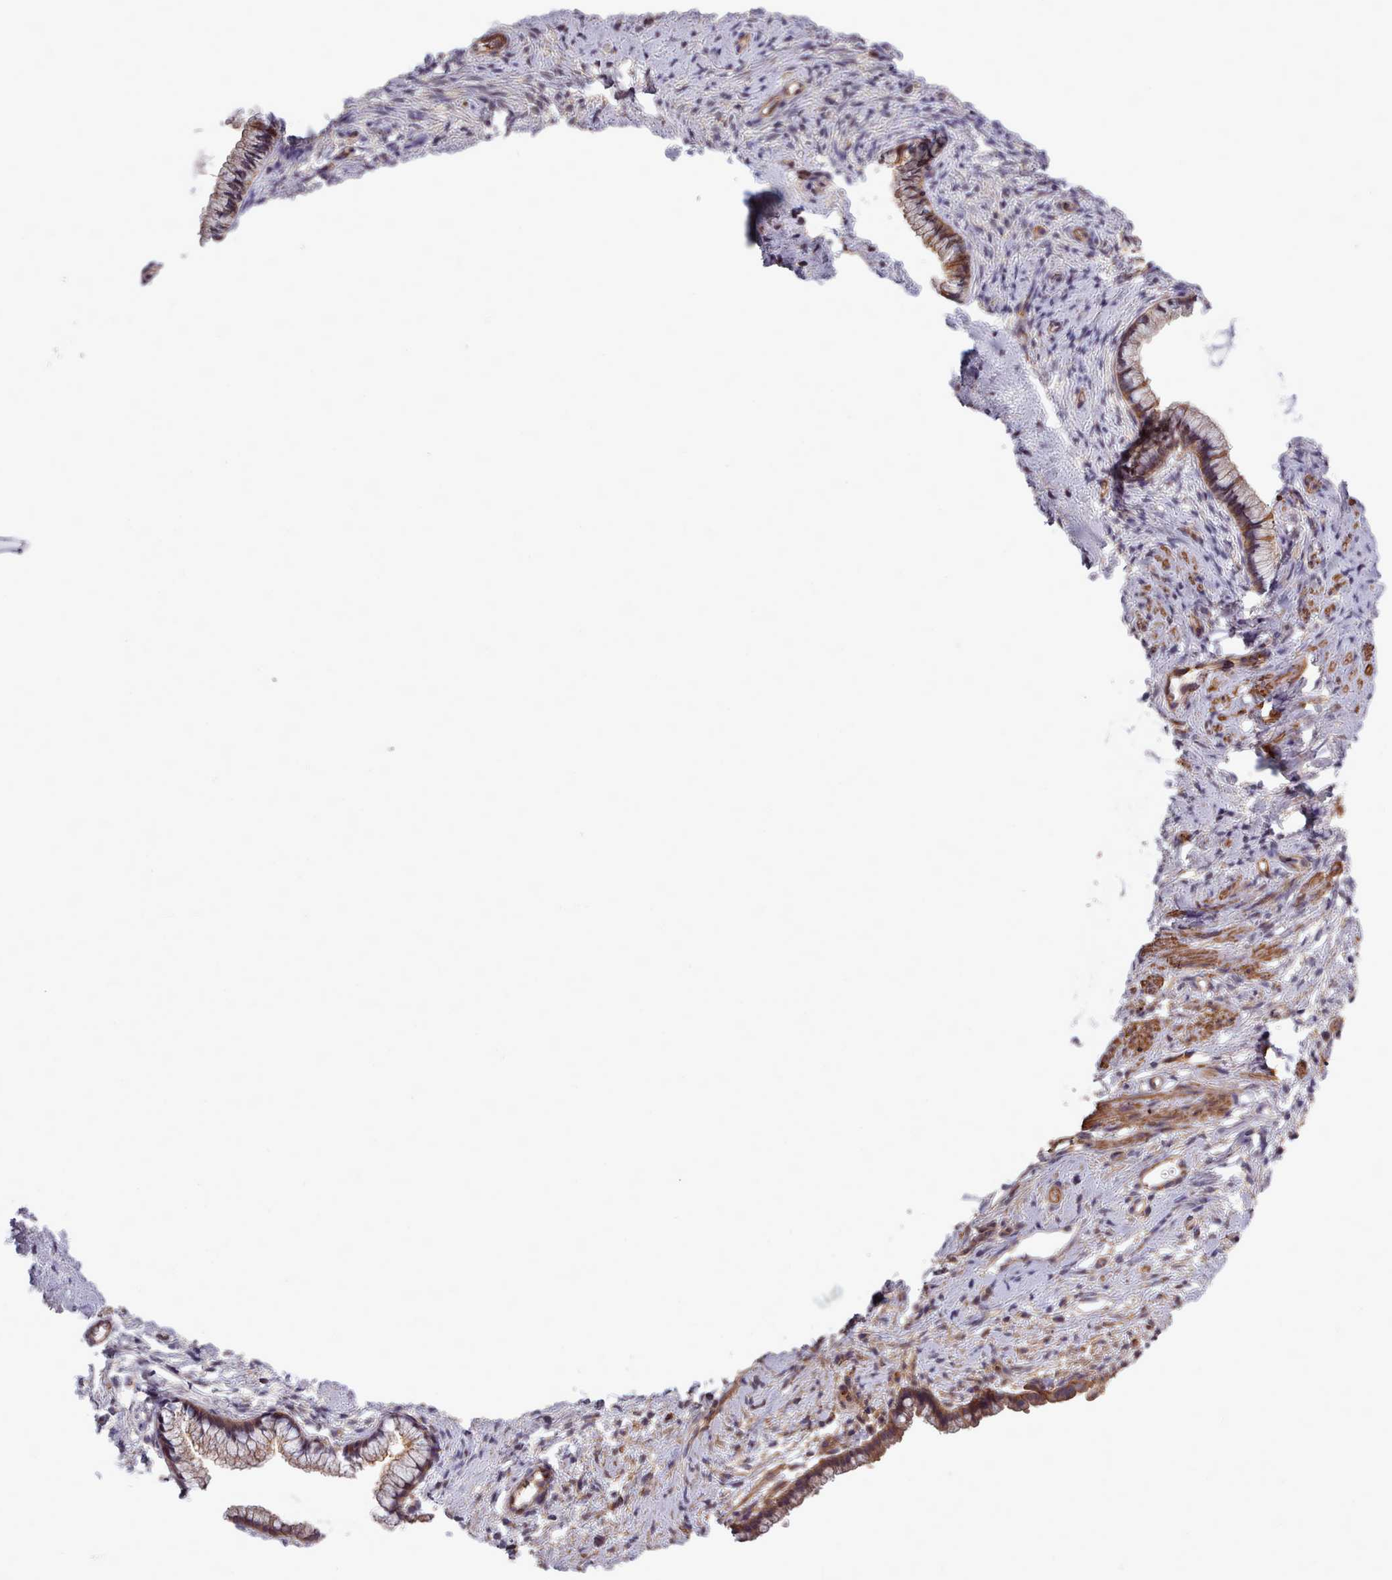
{"staining": {"intensity": "moderate", "quantity": ">75%", "location": "cytoplasmic/membranous"}, "tissue": "cervix", "cell_type": "Glandular cells", "image_type": "normal", "snomed": [{"axis": "morphology", "description": "Normal tissue, NOS"}, {"axis": "topography", "description": "Cervix"}], "caption": "The image displays staining of normal cervix, revealing moderate cytoplasmic/membranous protein positivity (brown color) within glandular cells. The protein is shown in brown color, while the nuclei are stained blue.", "gene": "STUB1", "patient": {"sex": "female", "age": 57}}